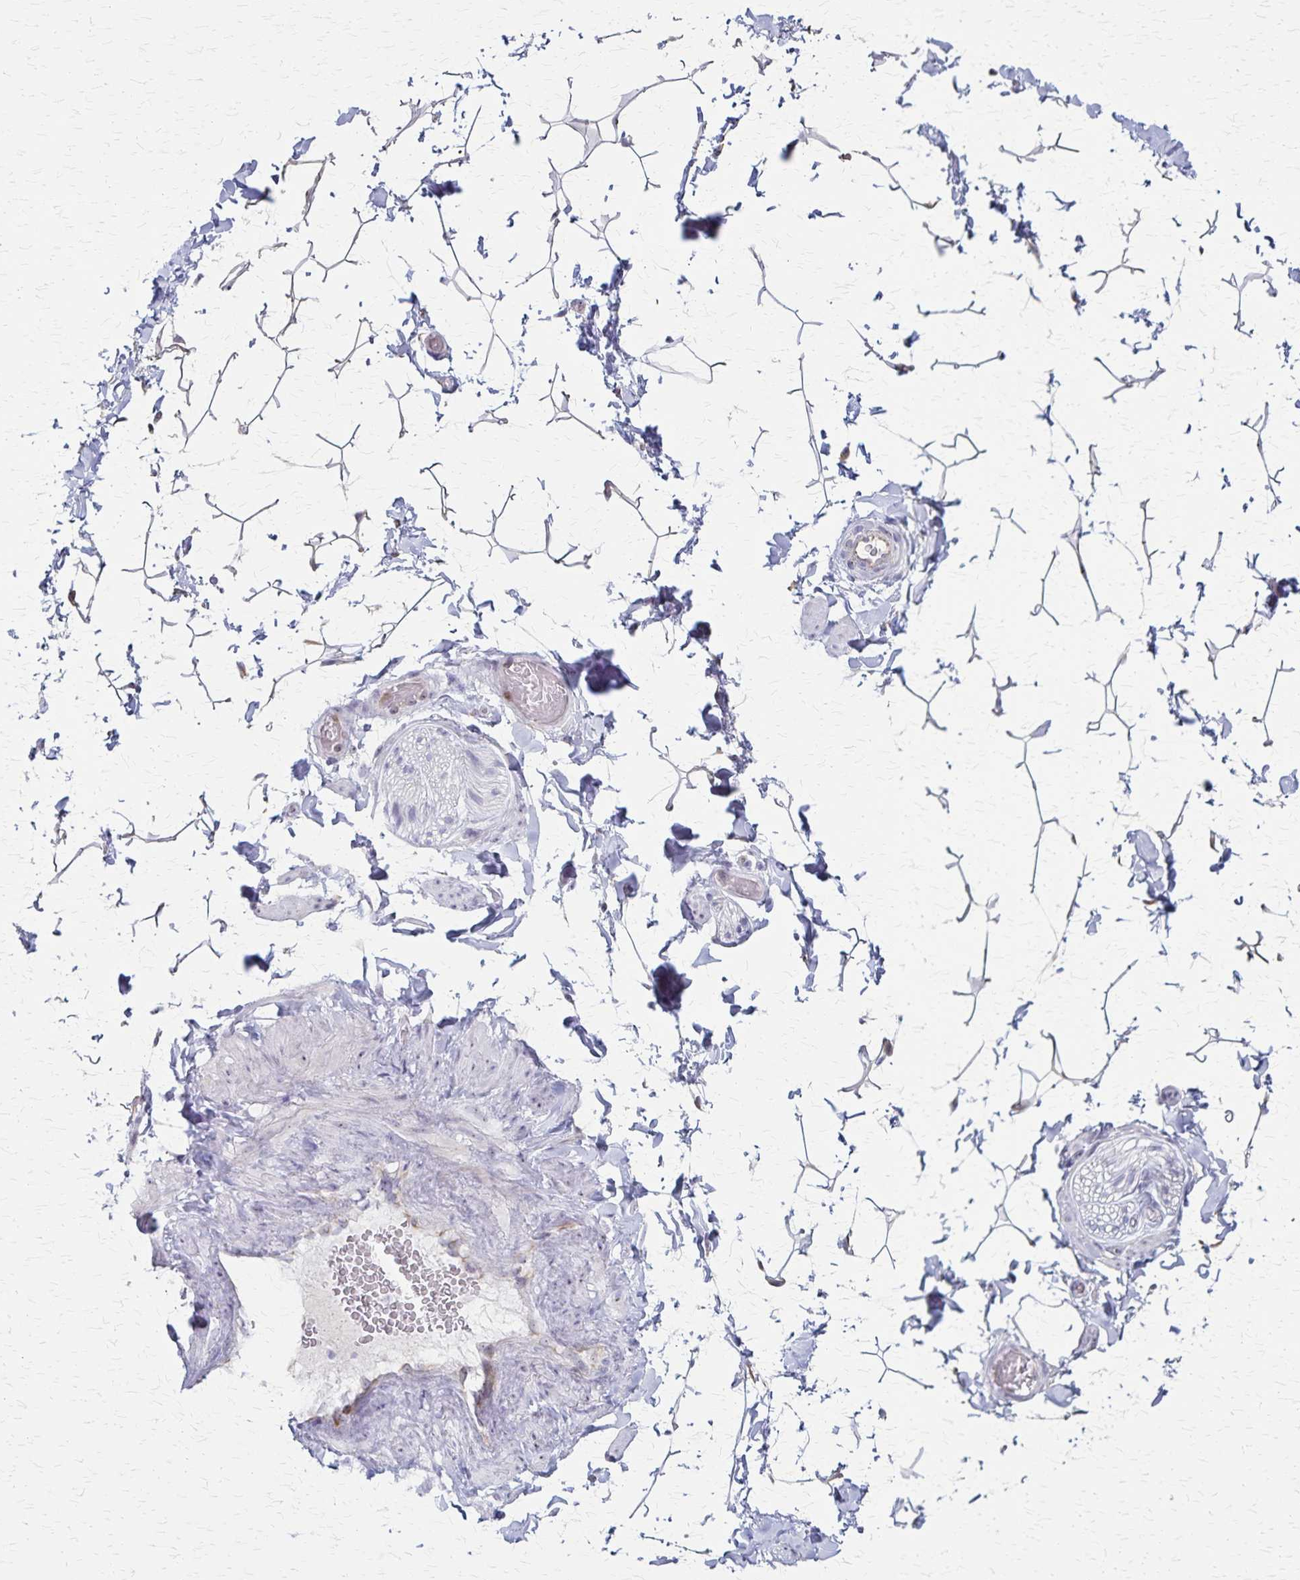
{"staining": {"intensity": "negative", "quantity": "none", "location": "none"}, "tissue": "adipose tissue", "cell_type": "Adipocytes", "image_type": "normal", "snomed": [{"axis": "morphology", "description": "Normal tissue, NOS"}, {"axis": "topography", "description": "Epididymis"}, {"axis": "topography", "description": "Peripheral nerve tissue"}], "caption": "Photomicrograph shows no significant protein positivity in adipocytes of benign adipose tissue. (Brightfield microscopy of DAB immunohistochemistry at high magnification).", "gene": "DLK2", "patient": {"sex": "male", "age": 32}}